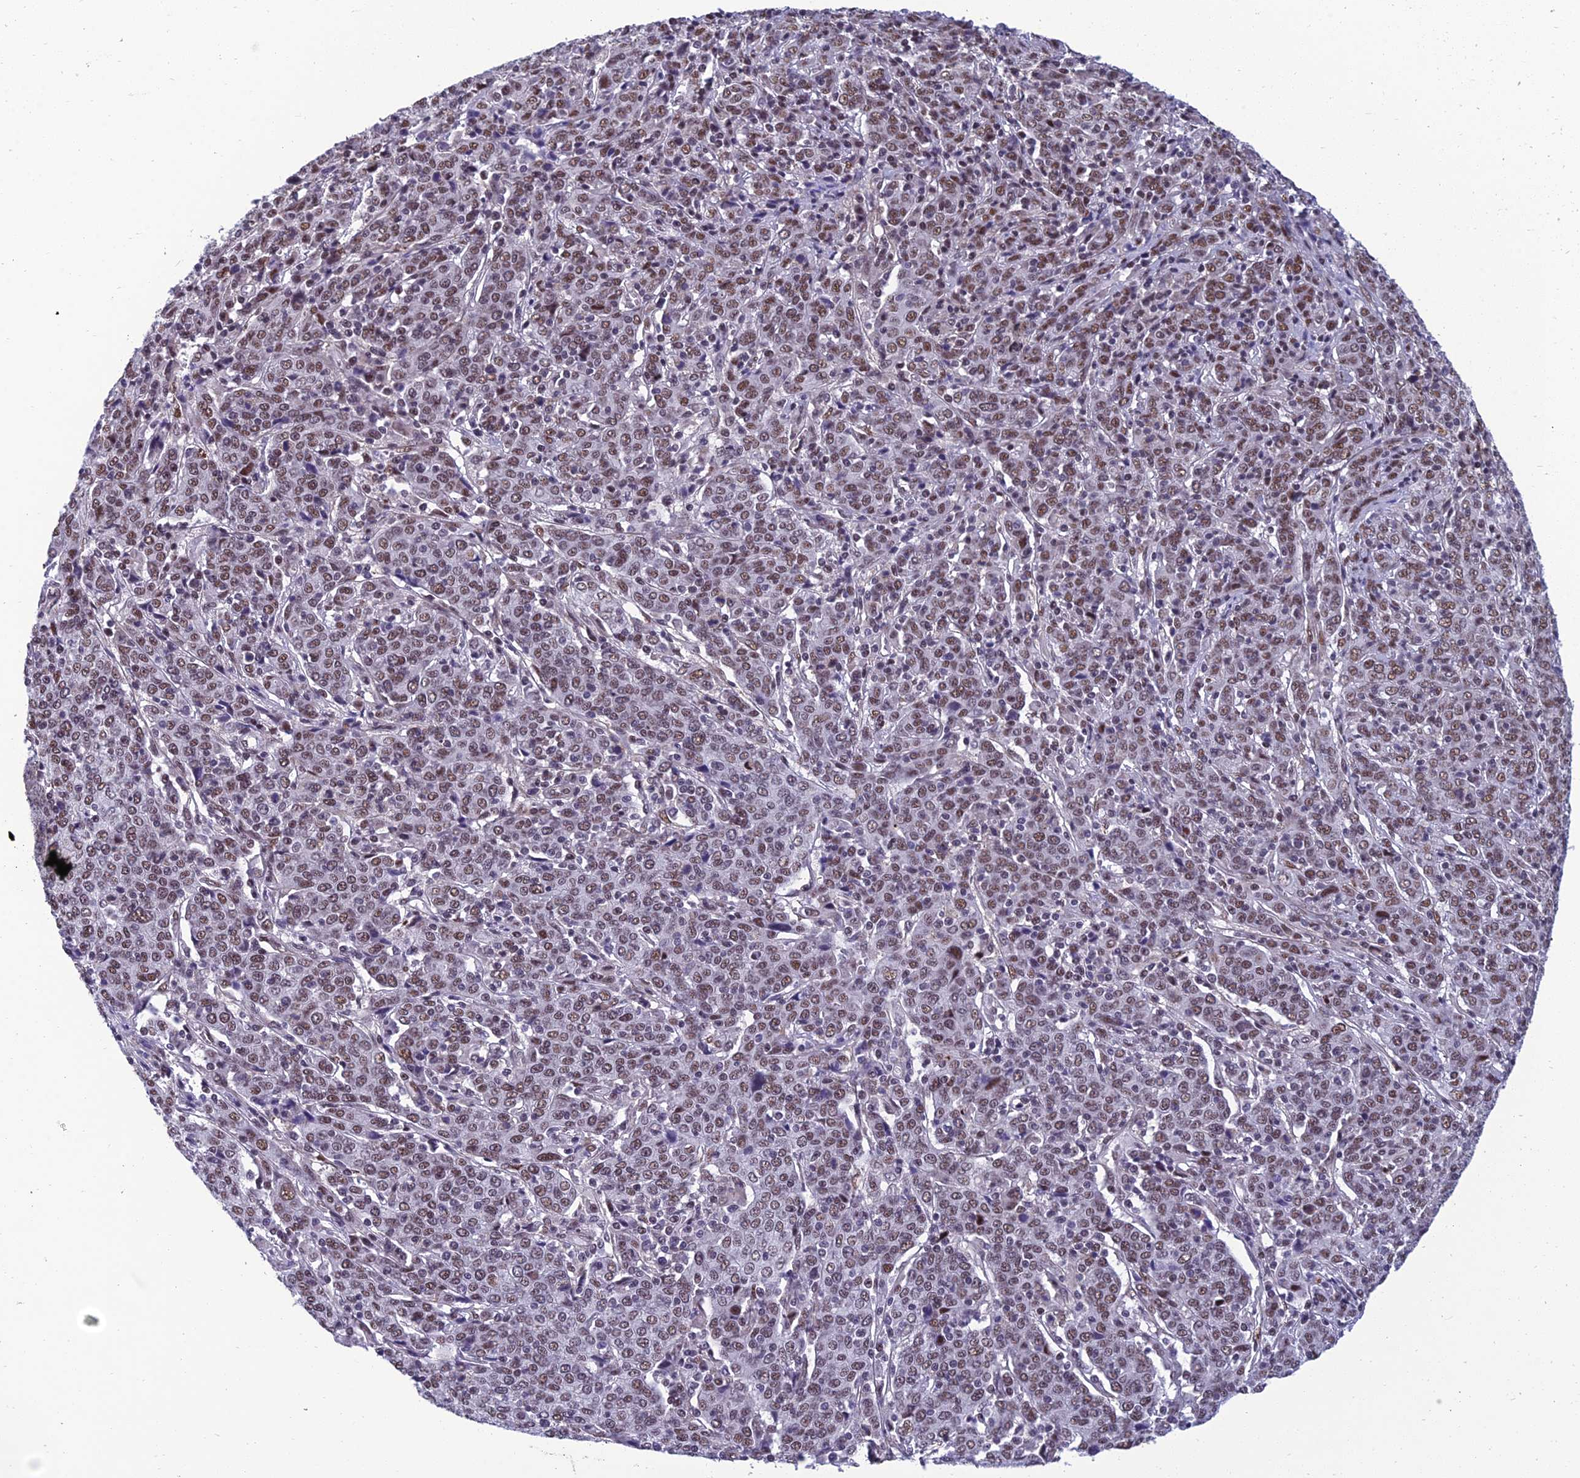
{"staining": {"intensity": "moderate", "quantity": ">75%", "location": "nuclear"}, "tissue": "cervical cancer", "cell_type": "Tumor cells", "image_type": "cancer", "snomed": [{"axis": "morphology", "description": "Squamous cell carcinoma, NOS"}, {"axis": "topography", "description": "Cervix"}], "caption": "Brown immunohistochemical staining in human cervical squamous cell carcinoma exhibits moderate nuclear positivity in about >75% of tumor cells.", "gene": "RSRC1", "patient": {"sex": "female", "age": 67}}